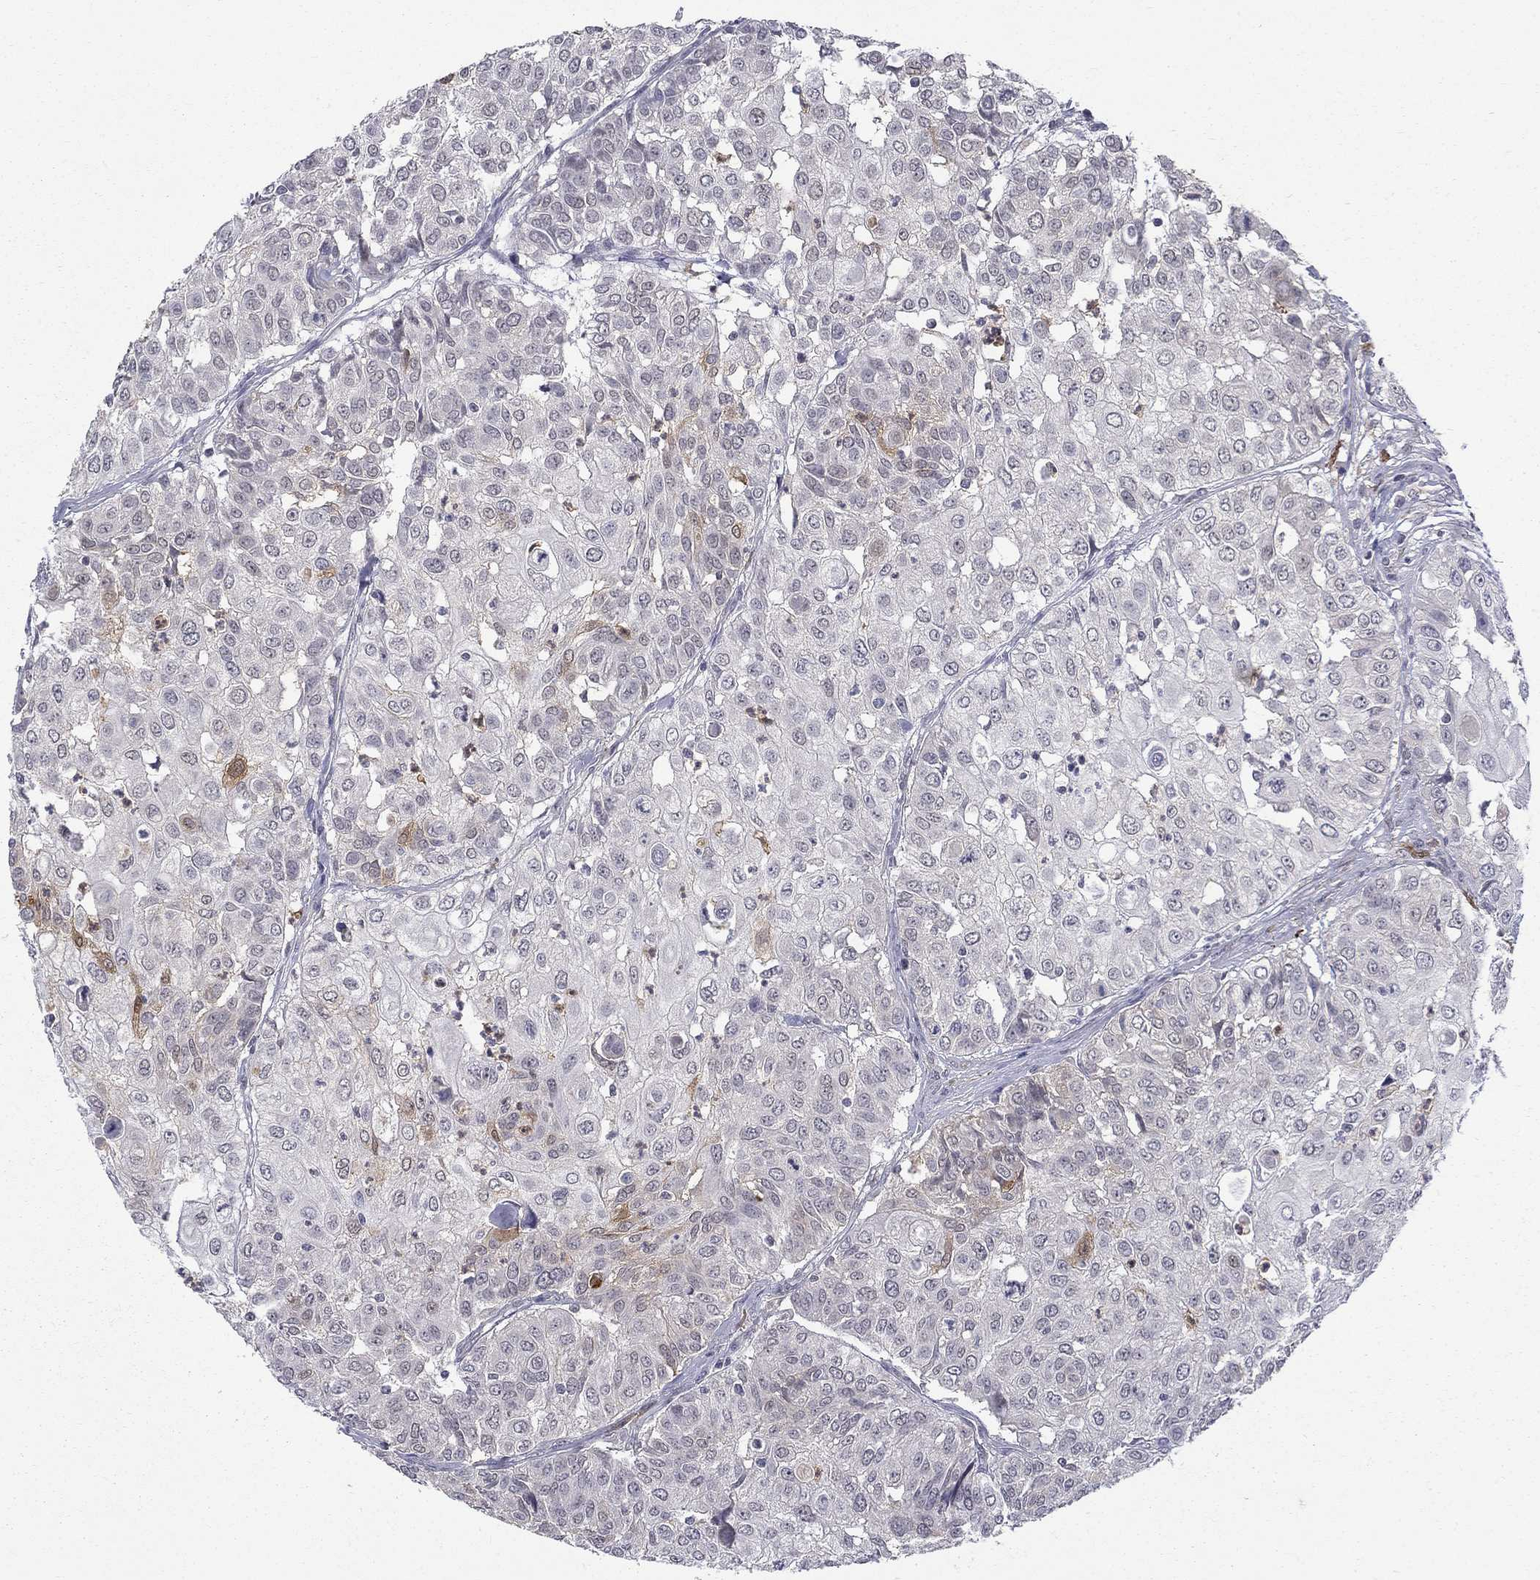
{"staining": {"intensity": "strong", "quantity": "<25%", "location": "cytoplasmic/membranous"}, "tissue": "urothelial cancer", "cell_type": "Tumor cells", "image_type": "cancer", "snomed": [{"axis": "morphology", "description": "Urothelial carcinoma, High grade"}, {"axis": "topography", "description": "Urinary bladder"}], "caption": "There is medium levels of strong cytoplasmic/membranous expression in tumor cells of urothelial carcinoma (high-grade), as demonstrated by immunohistochemical staining (brown color).", "gene": "PCBP3", "patient": {"sex": "female", "age": 79}}